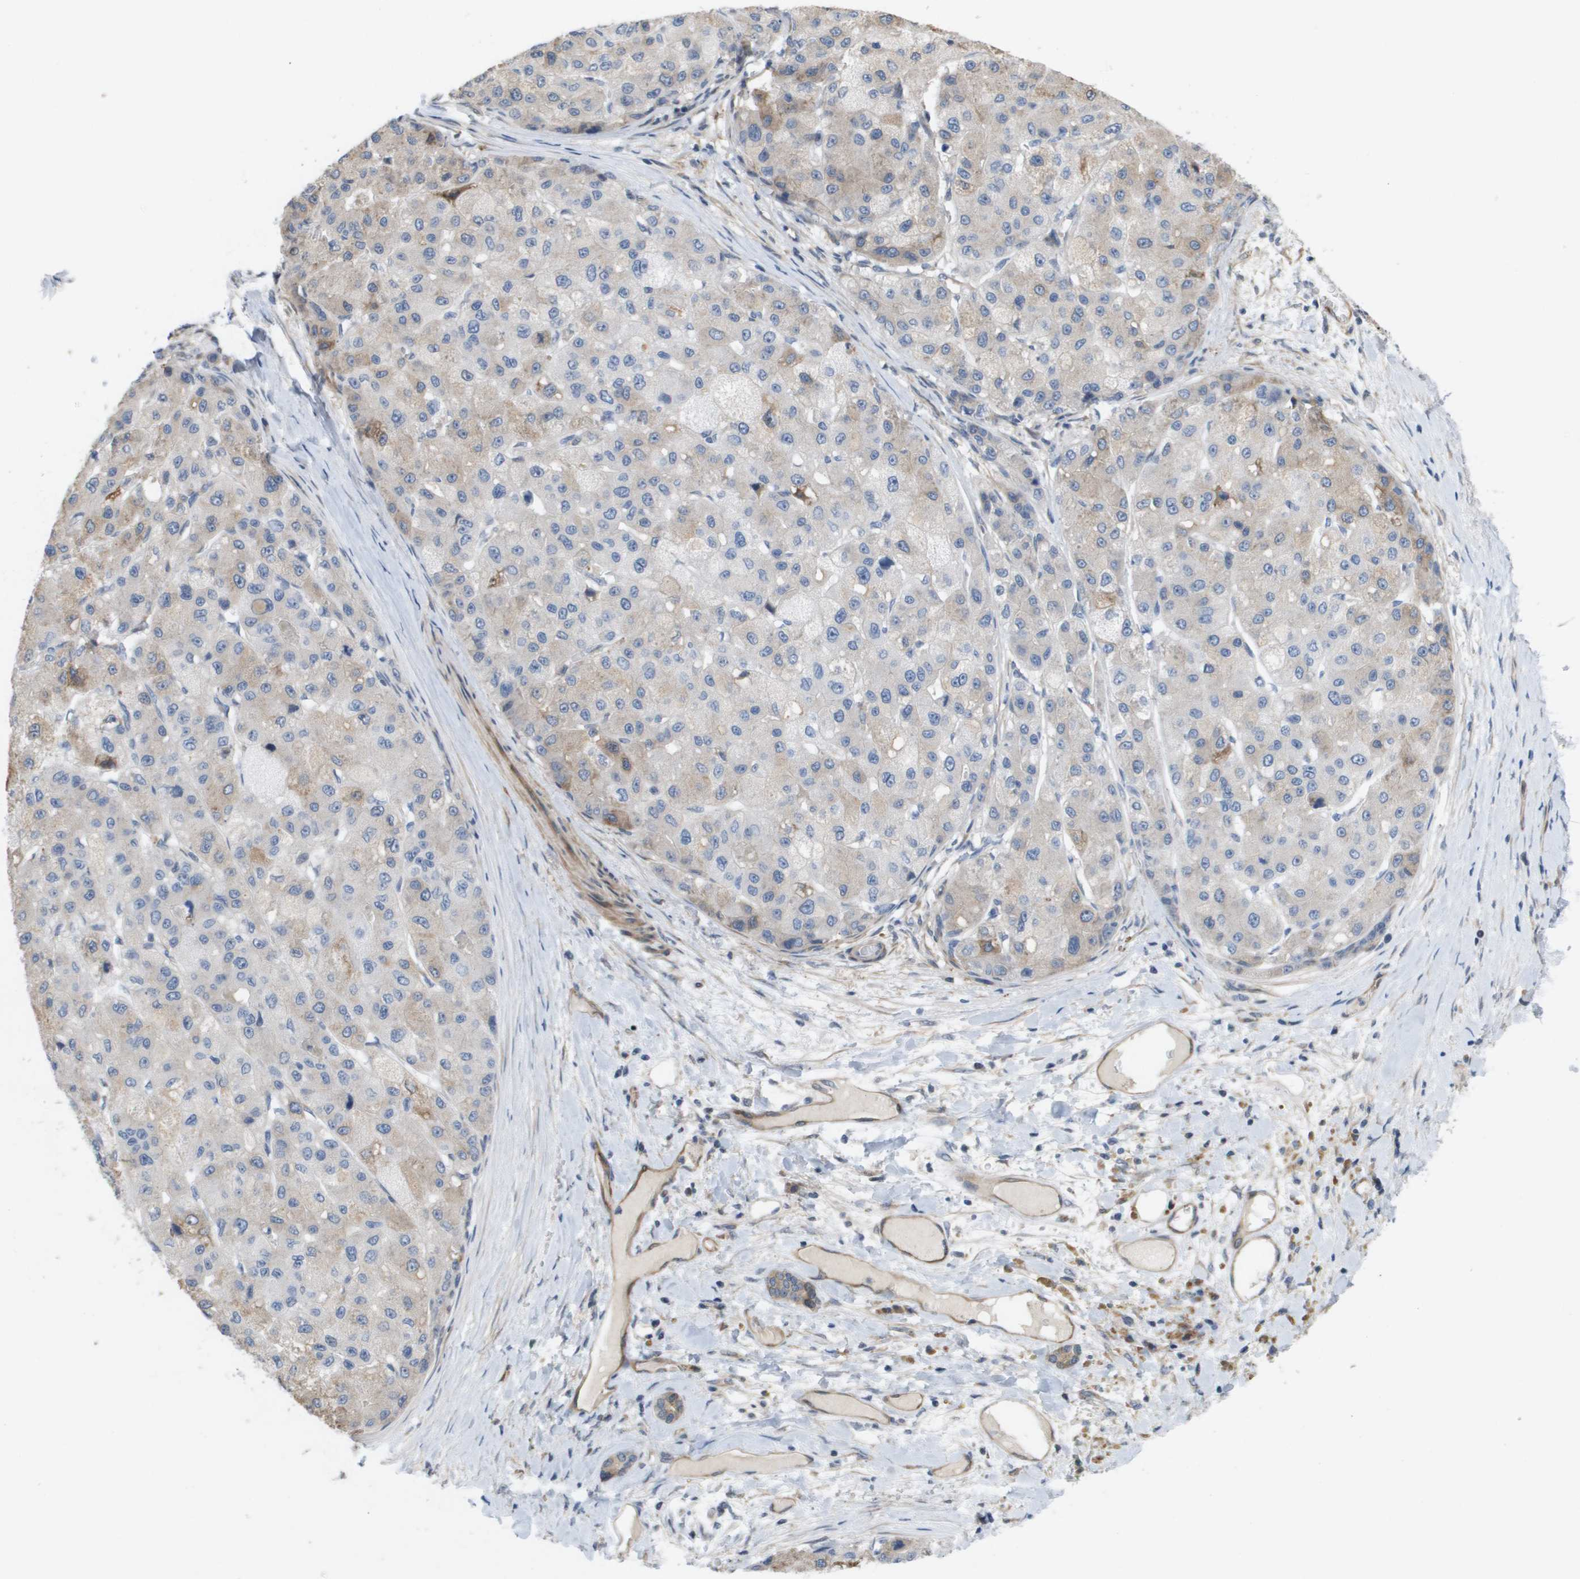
{"staining": {"intensity": "weak", "quantity": "25%-75%", "location": "cytoplasmic/membranous"}, "tissue": "liver cancer", "cell_type": "Tumor cells", "image_type": "cancer", "snomed": [{"axis": "morphology", "description": "Carcinoma, Hepatocellular, NOS"}, {"axis": "topography", "description": "Liver"}], "caption": "Immunohistochemical staining of human liver hepatocellular carcinoma demonstrates low levels of weak cytoplasmic/membranous positivity in about 25%-75% of tumor cells.", "gene": "MARCHF8", "patient": {"sex": "male", "age": 80}}